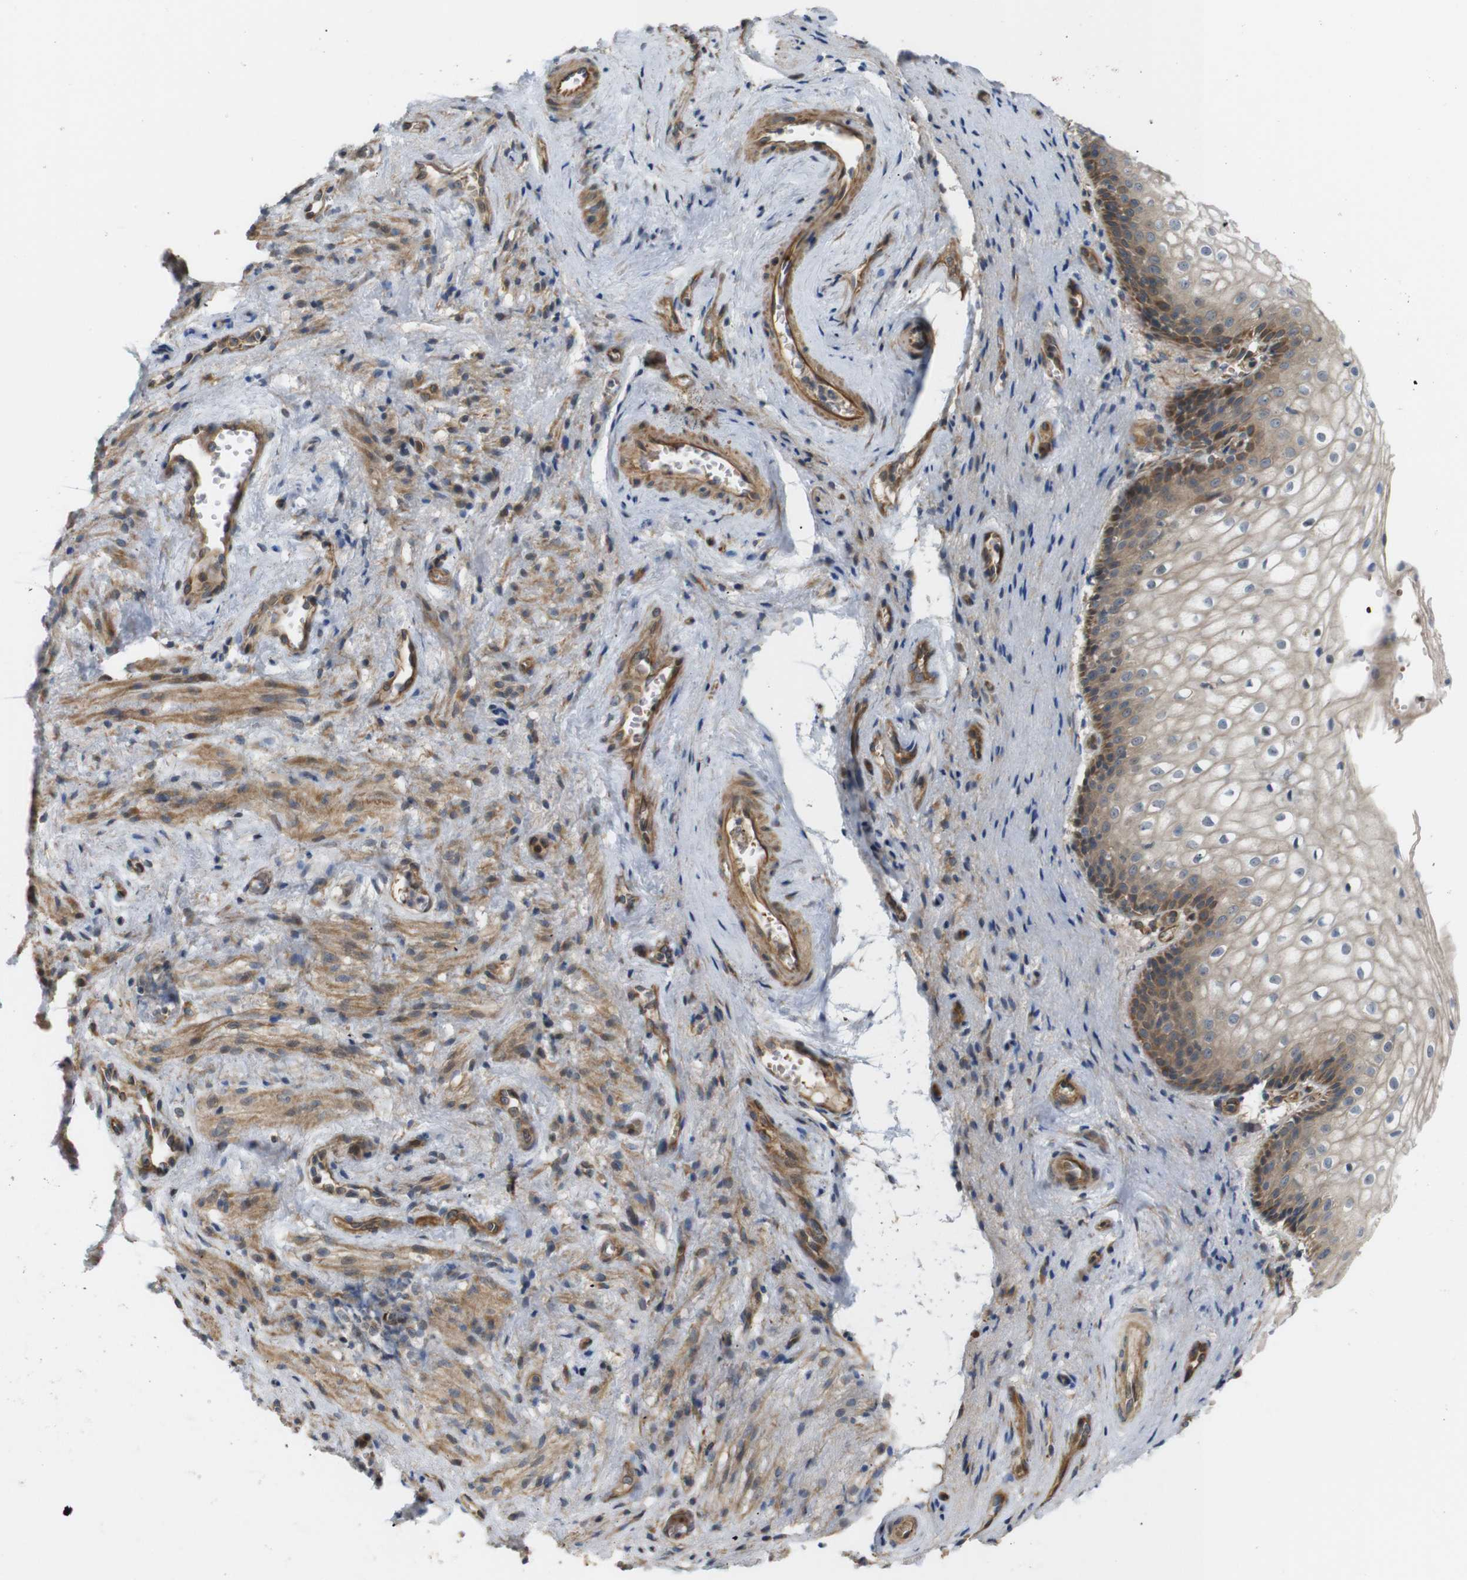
{"staining": {"intensity": "strong", "quantity": "25%-75%", "location": "cytoplasmic/membranous,nuclear"}, "tissue": "vagina", "cell_type": "Squamous epithelial cells", "image_type": "normal", "snomed": [{"axis": "morphology", "description": "Normal tissue, NOS"}, {"axis": "topography", "description": "Vagina"}], "caption": "Unremarkable vagina exhibits strong cytoplasmic/membranous,nuclear expression in approximately 25%-75% of squamous epithelial cells, visualized by immunohistochemistry. (DAB = brown stain, brightfield microscopy at high magnification).", "gene": "RPTOR", "patient": {"sex": "female", "age": 34}}